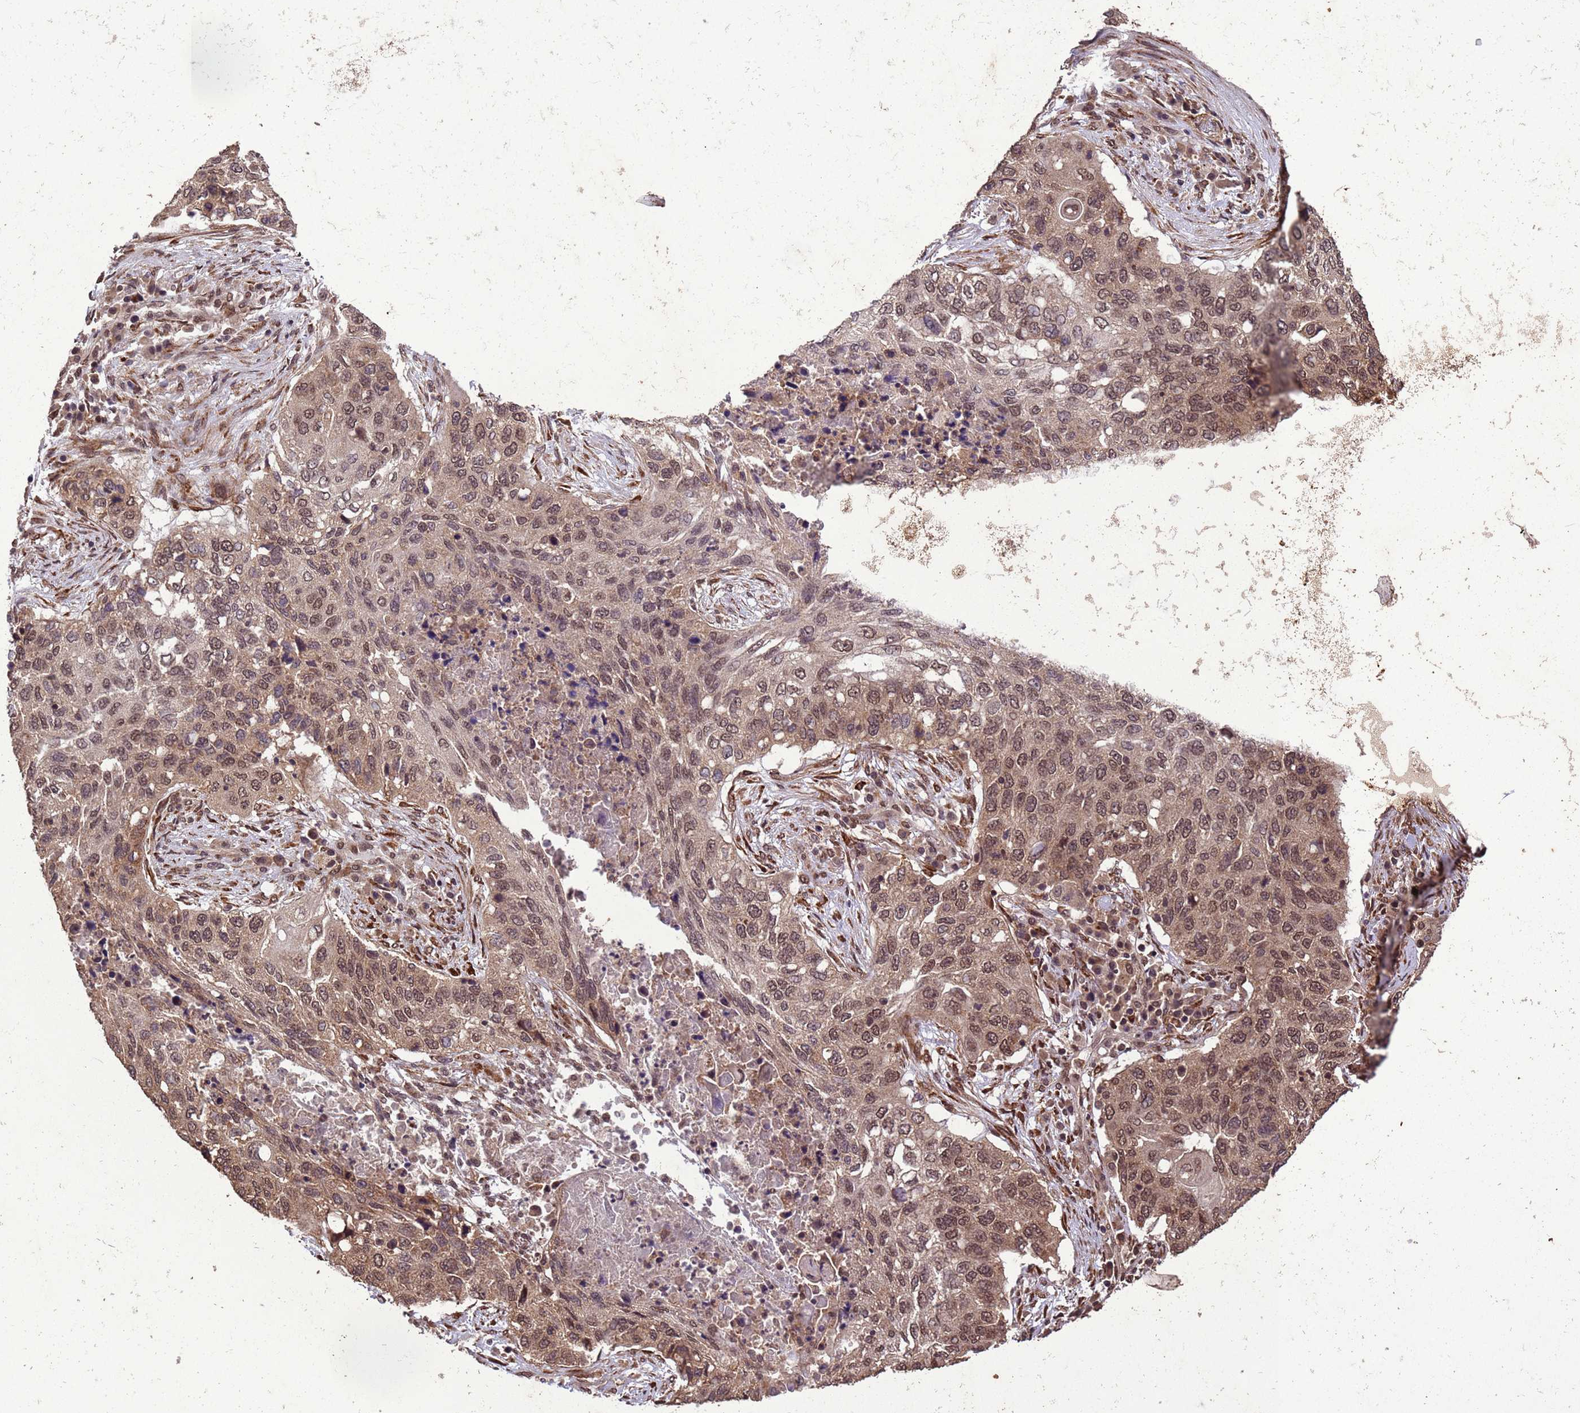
{"staining": {"intensity": "moderate", "quantity": ">75%", "location": "nuclear"}, "tissue": "lung cancer", "cell_type": "Tumor cells", "image_type": "cancer", "snomed": [{"axis": "morphology", "description": "Squamous cell carcinoma, NOS"}, {"axis": "topography", "description": "Lung"}], "caption": "A micrograph of squamous cell carcinoma (lung) stained for a protein reveals moderate nuclear brown staining in tumor cells.", "gene": "VSTM4", "patient": {"sex": "female", "age": 63}}